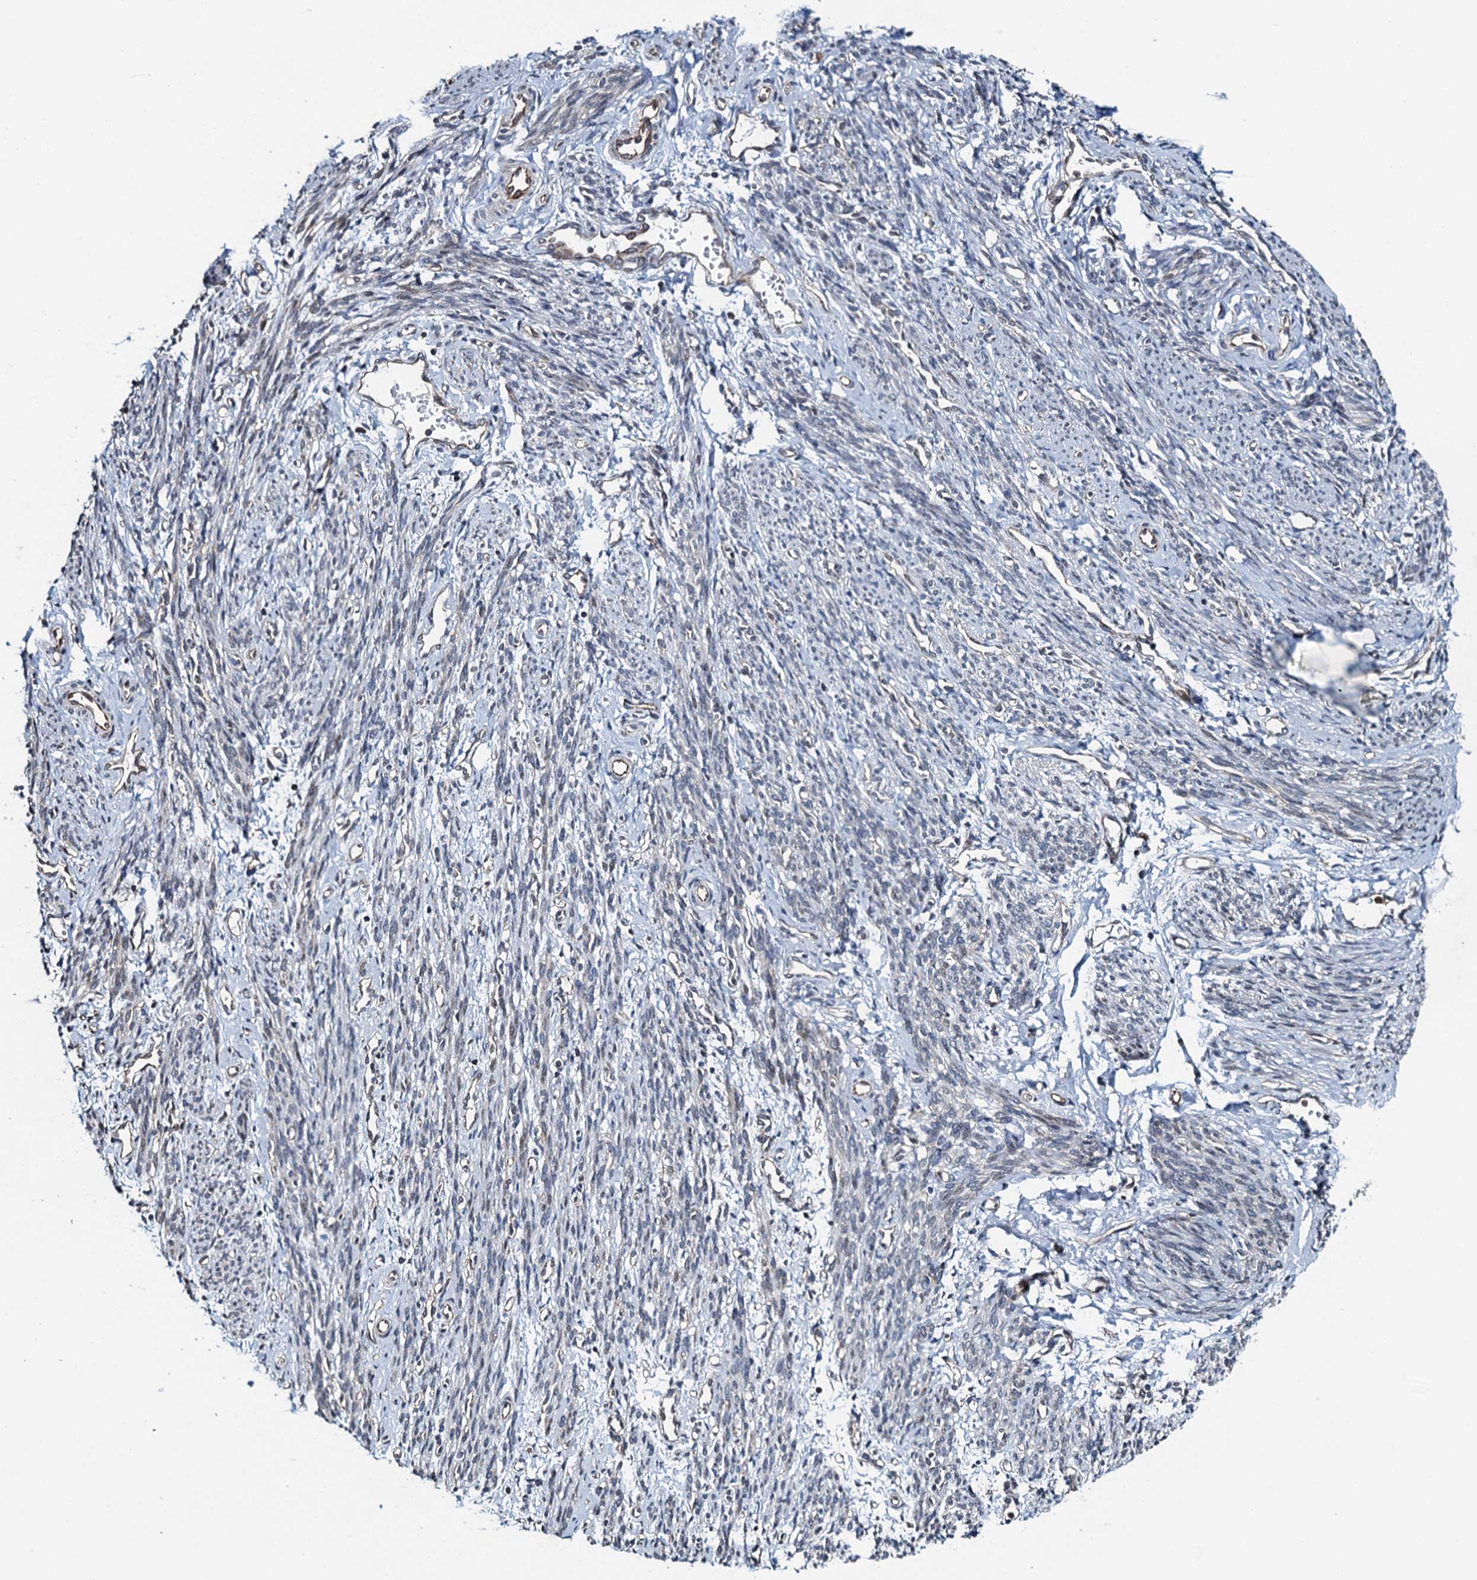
{"staining": {"intensity": "weak", "quantity": "<25%", "location": "cytoplasmic/membranous"}, "tissue": "smooth muscle", "cell_type": "Smooth muscle cells", "image_type": "normal", "snomed": [{"axis": "morphology", "description": "Normal tissue, NOS"}, {"axis": "topography", "description": "Smooth muscle"}, {"axis": "topography", "description": "Uterus"}], "caption": "DAB (3,3'-diaminobenzidine) immunohistochemical staining of unremarkable smooth muscle displays no significant staining in smooth muscle cells. Brightfield microscopy of immunohistochemistry (IHC) stained with DAB (3,3'-diaminobenzidine) (brown) and hematoxylin (blue), captured at high magnification.", "gene": "WHAMM", "patient": {"sex": "female", "age": 59}}